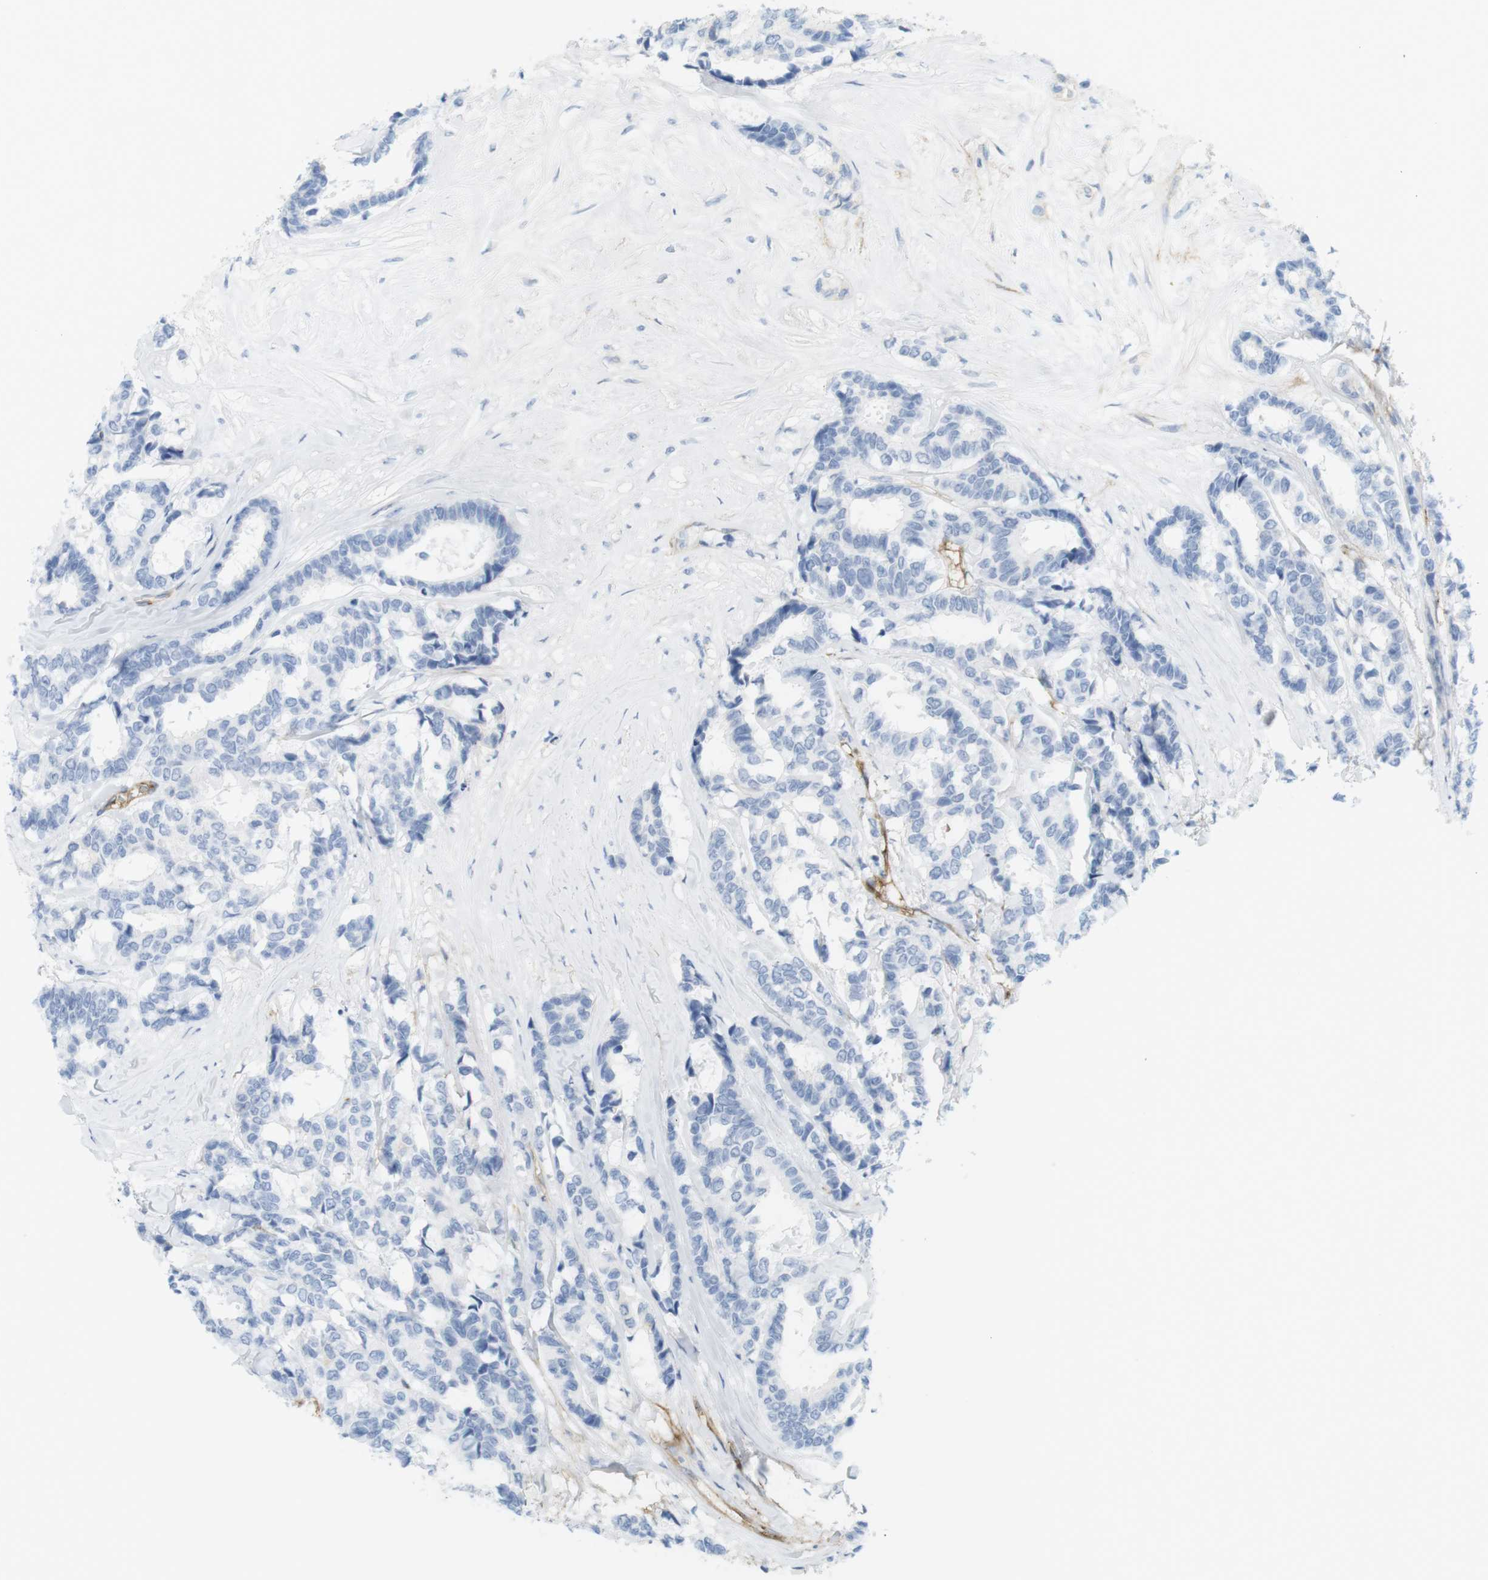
{"staining": {"intensity": "negative", "quantity": "none", "location": "none"}, "tissue": "breast cancer", "cell_type": "Tumor cells", "image_type": "cancer", "snomed": [{"axis": "morphology", "description": "Duct carcinoma"}, {"axis": "topography", "description": "Breast"}], "caption": "Immunohistochemistry (IHC) photomicrograph of neoplastic tissue: intraductal carcinoma (breast) stained with DAB (3,3'-diaminobenzidine) demonstrates no significant protein staining in tumor cells.", "gene": "F2R", "patient": {"sex": "female", "age": 87}}